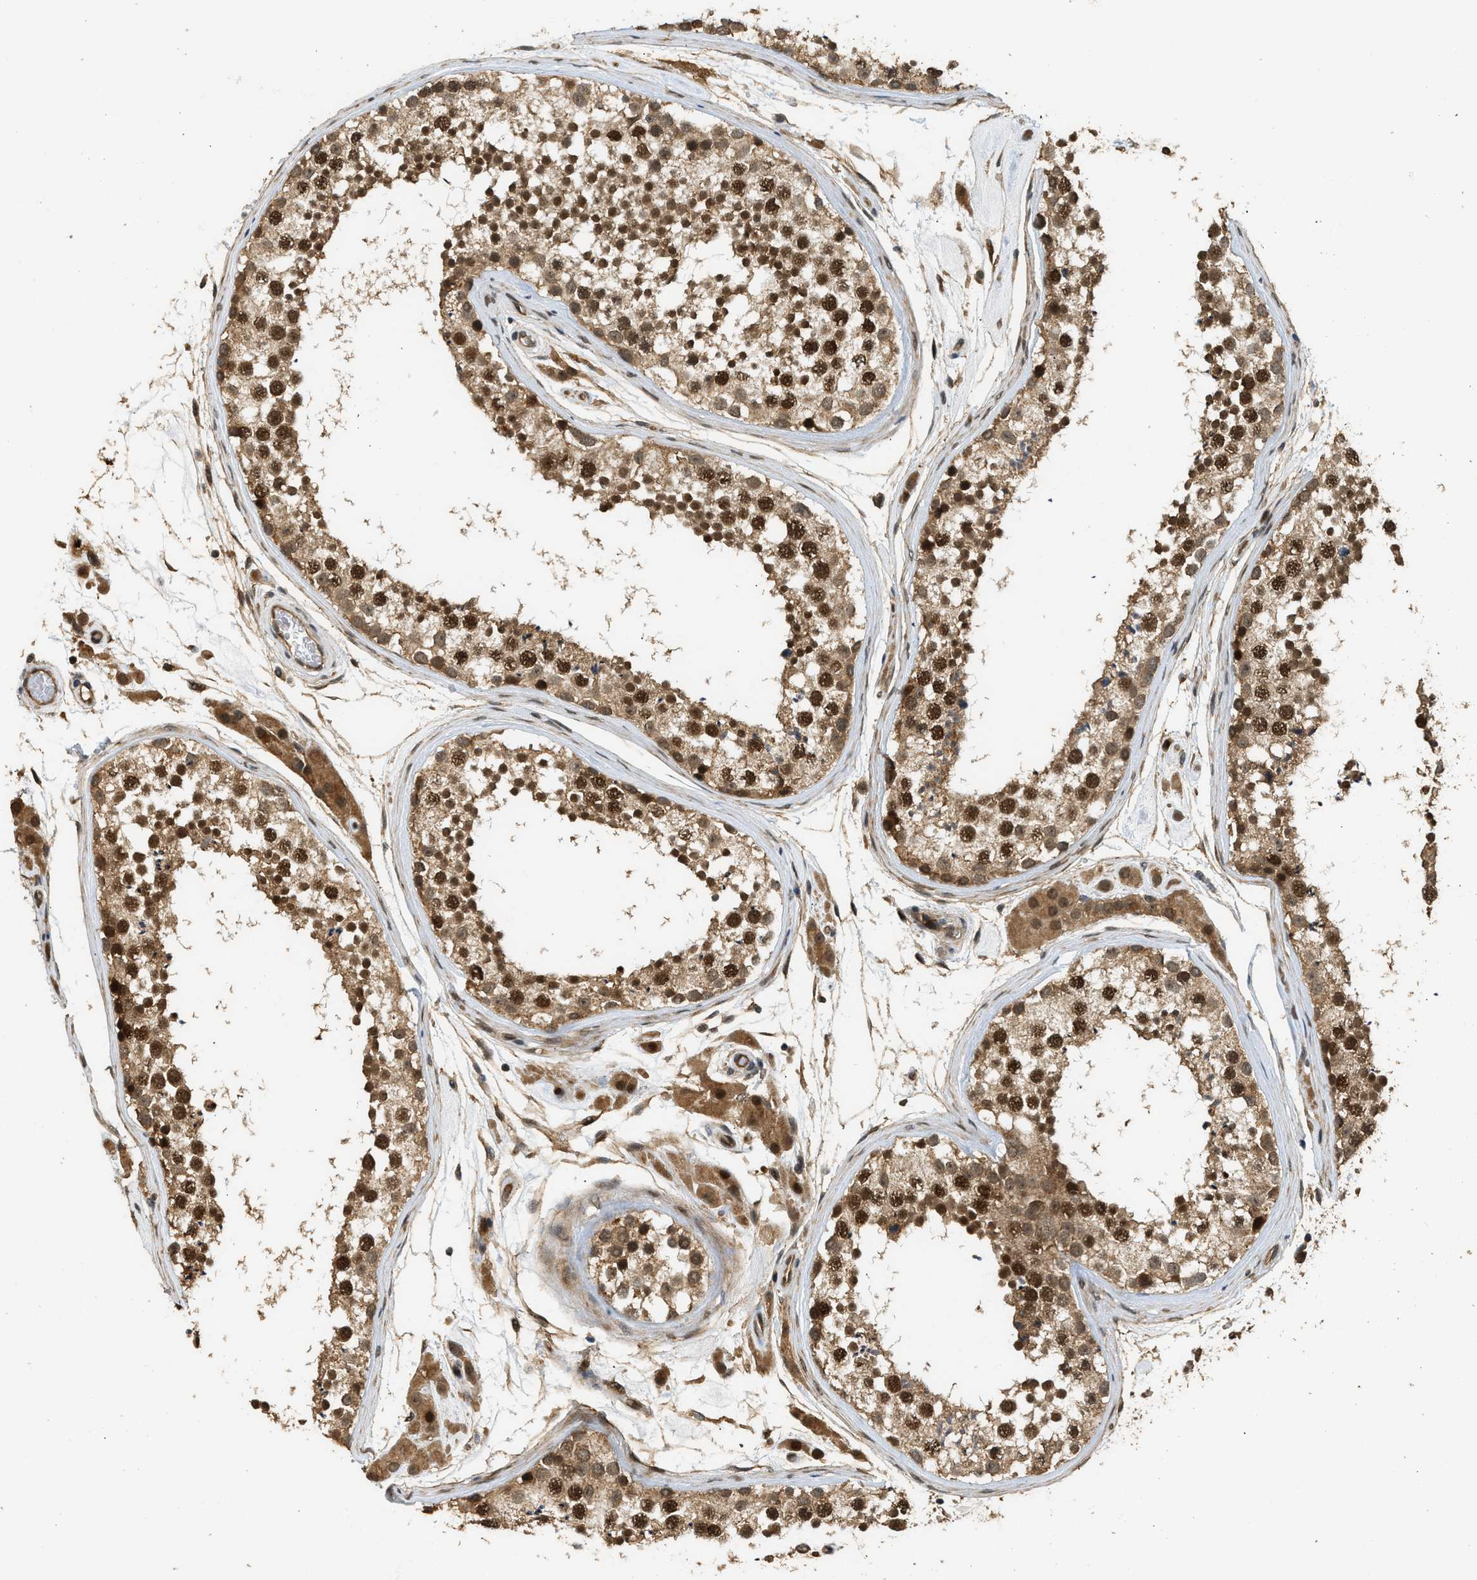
{"staining": {"intensity": "strong", "quantity": ">75%", "location": "cytoplasmic/membranous,nuclear"}, "tissue": "testis", "cell_type": "Cells in seminiferous ducts", "image_type": "normal", "snomed": [{"axis": "morphology", "description": "Normal tissue, NOS"}, {"axis": "topography", "description": "Testis"}], "caption": "Brown immunohistochemical staining in normal testis reveals strong cytoplasmic/membranous,nuclear staining in about >75% of cells in seminiferous ducts.", "gene": "GET1", "patient": {"sex": "male", "age": 46}}